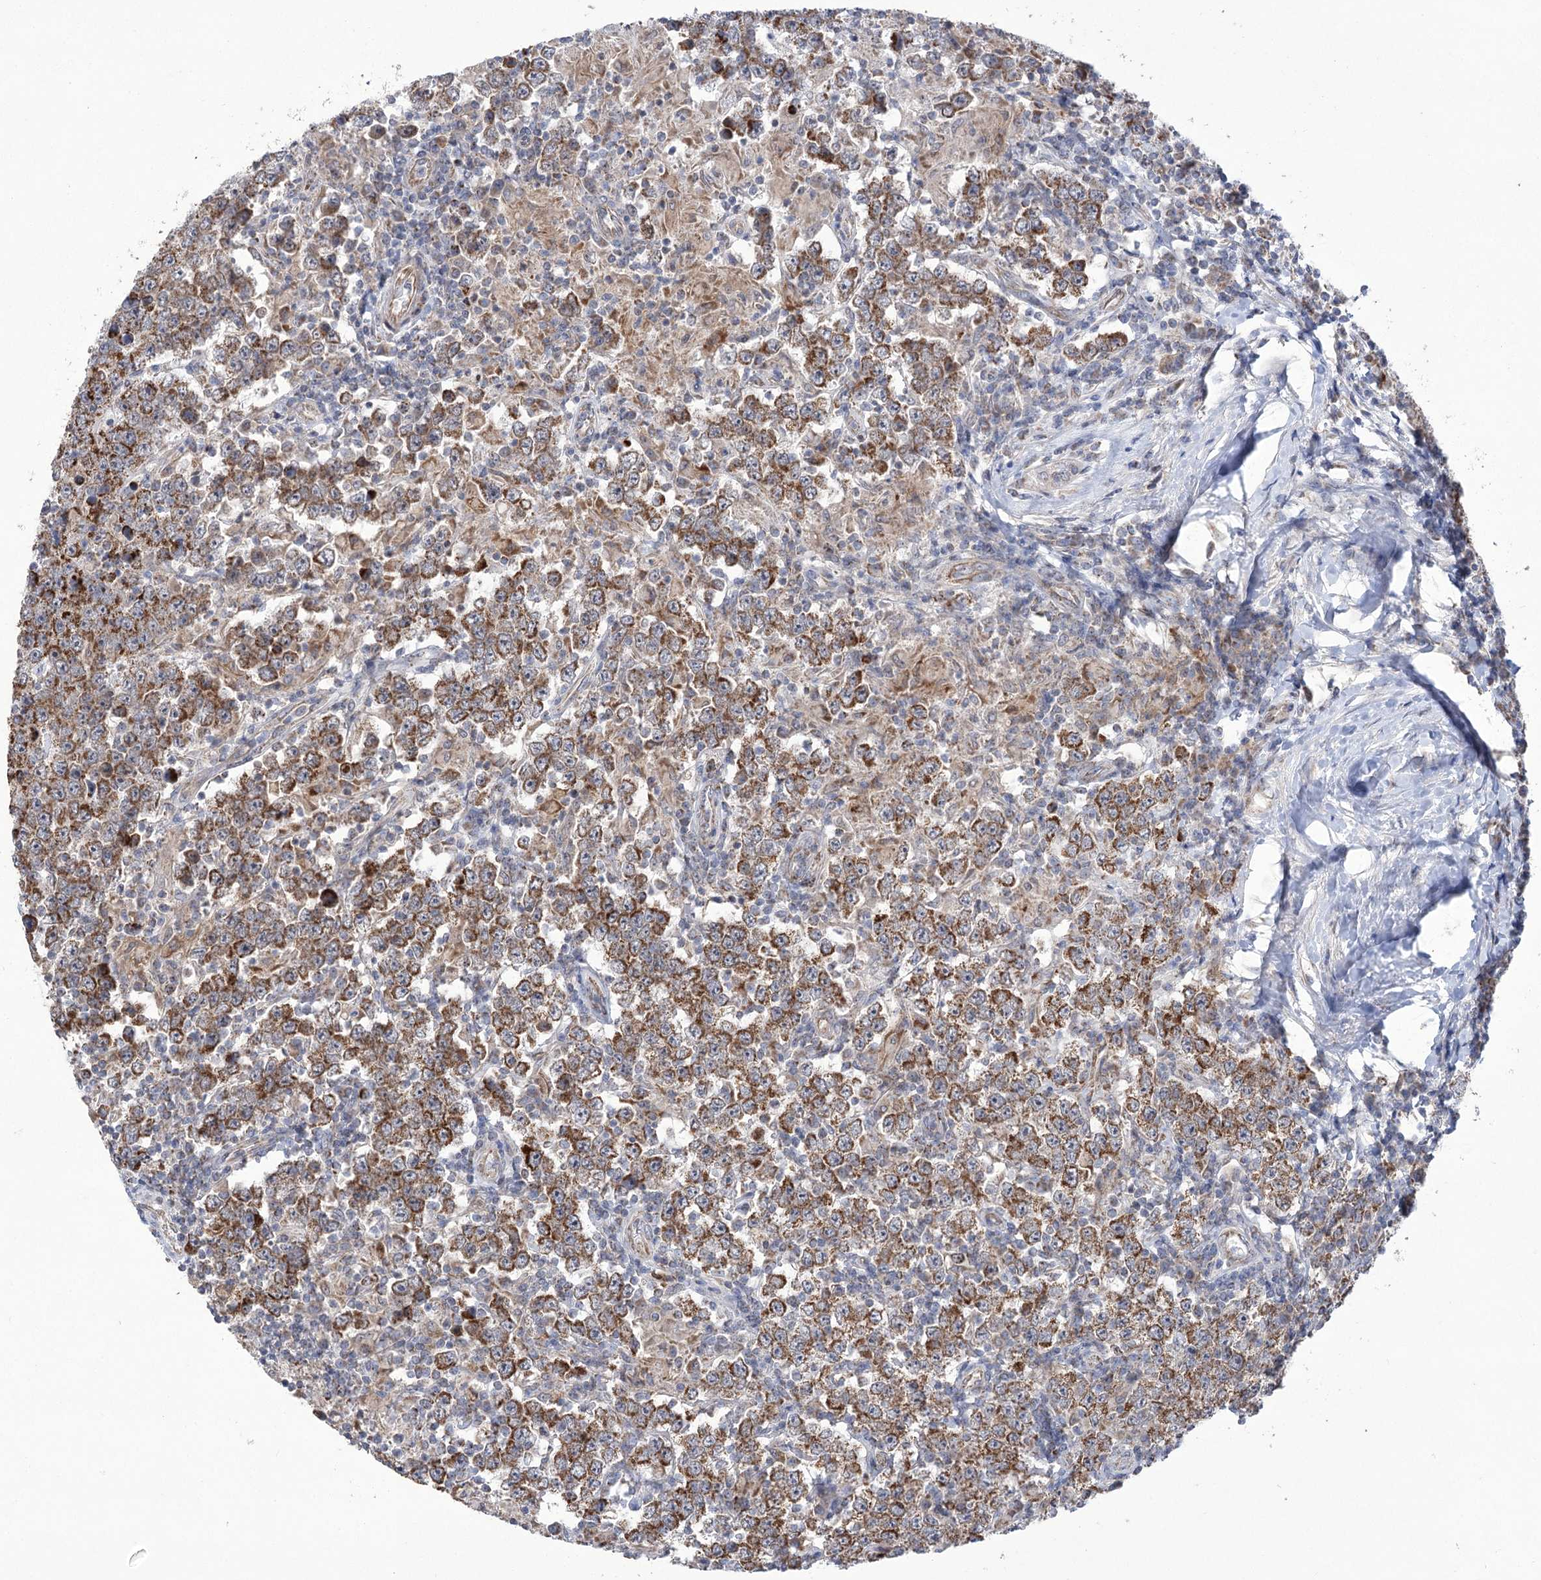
{"staining": {"intensity": "moderate", "quantity": ">75%", "location": "cytoplasmic/membranous"}, "tissue": "testis cancer", "cell_type": "Tumor cells", "image_type": "cancer", "snomed": [{"axis": "morphology", "description": "Normal tissue, NOS"}, {"axis": "morphology", "description": "Urothelial carcinoma, High grade"}, {"axis": "morphology", "description": "Seminoma, NOS"}, {"axis": "morphology", "description": "Carcinoma, Embryonal, NOS"}, {"axis": "topography", "description": "Urinary bladder"}, {"axis": "topography", "description": "Testis"}], "caption": "Immunohistochemistry (IHC) photomicrograph of neoplastic tissue: testis cancer stained using immunohistochemistry demonstrates medium levels of moderate protein expression localized specifically in the cytoplasmic/membranous of tumor cells, appearing as a cytoplasmic/membranous brown color.", "gene": "ECHDC3", "patient": {"sex": "male", "age": 41}}